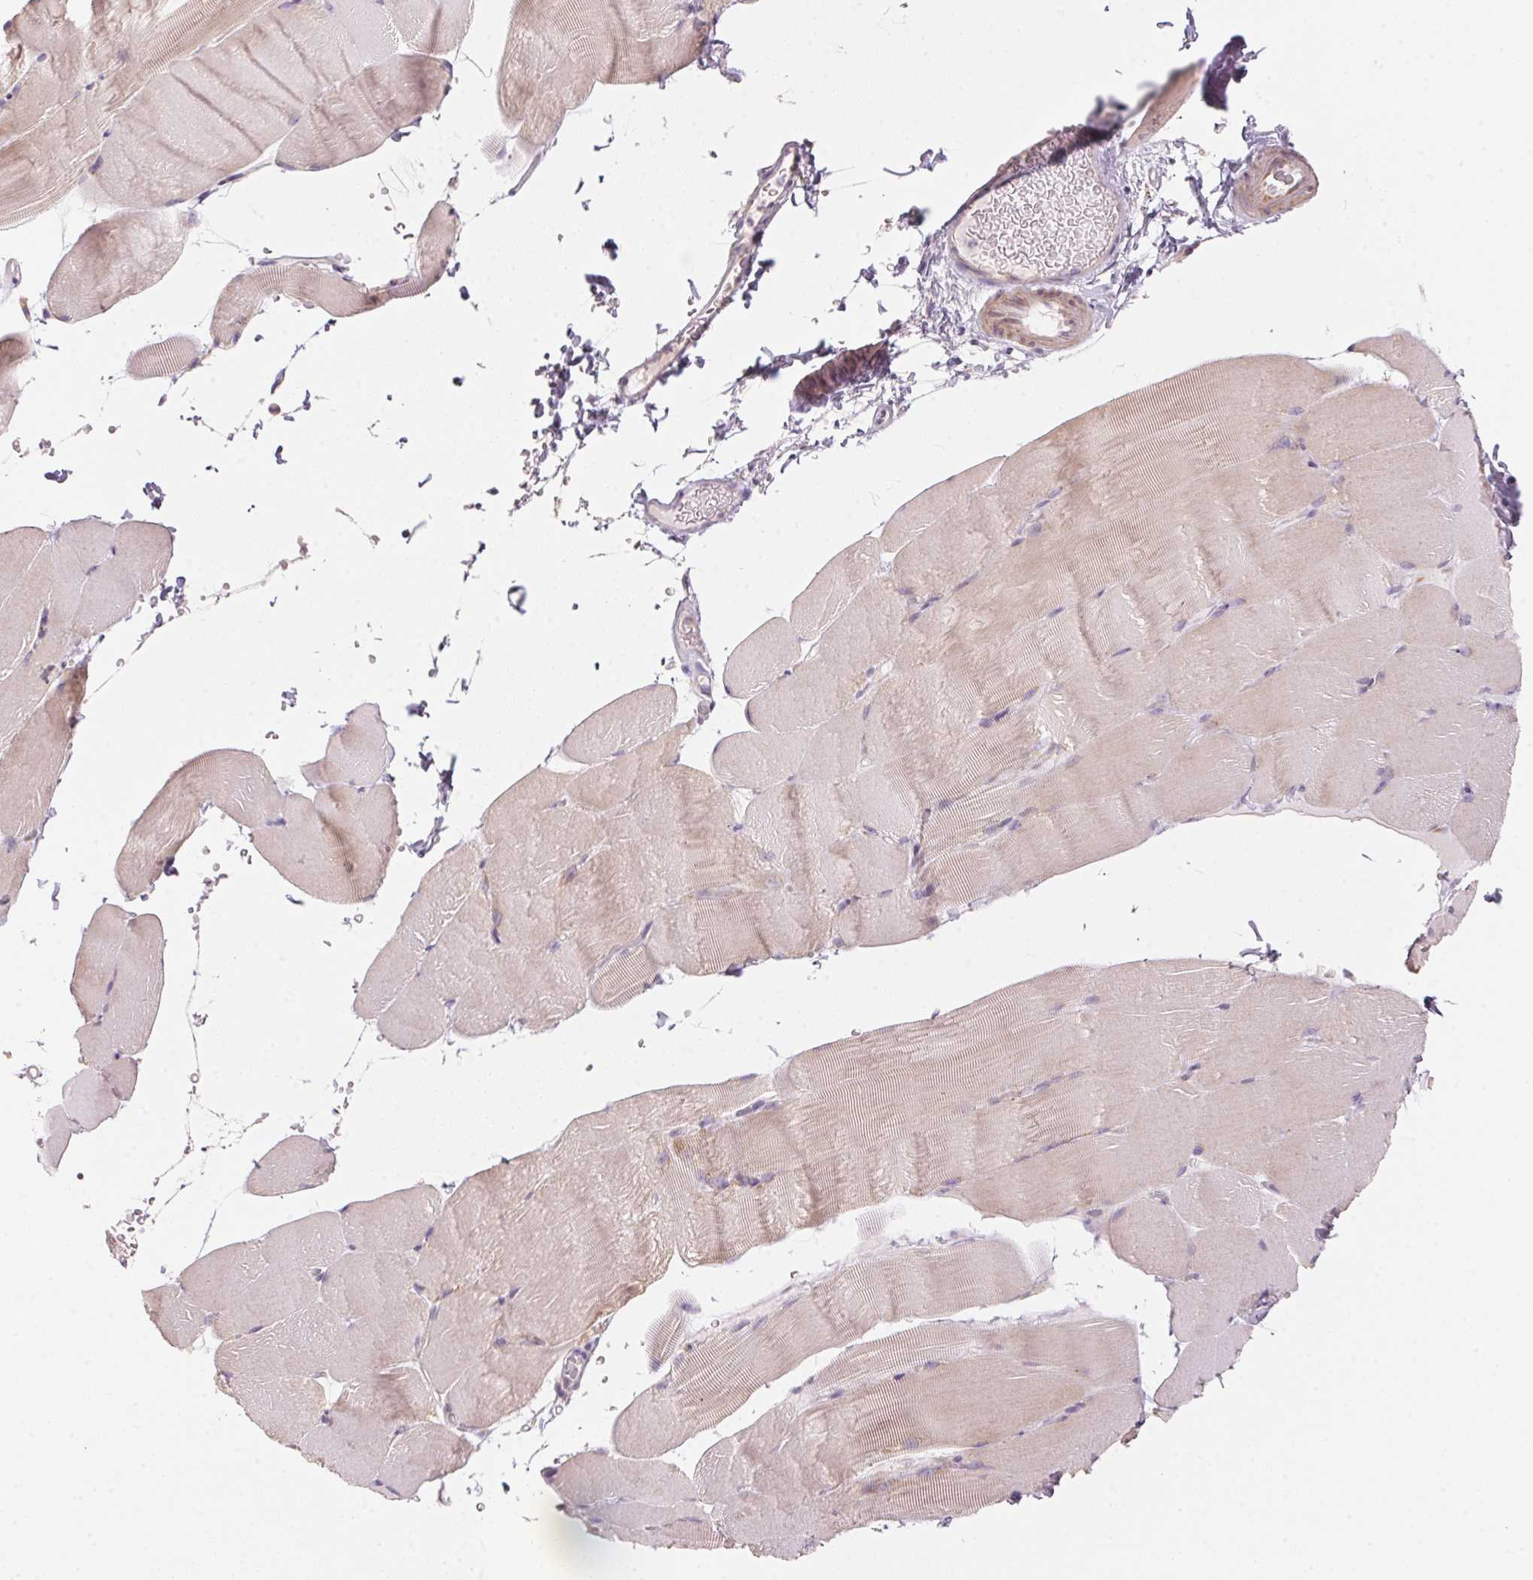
{"staining": {"intensity": "weak", "quantity": "25%-75%", "location": "cytoplasmic/membranous"}, "tissue": "skeletal muscle", "cell_type": "Myocytes", "image_type": "normal", "snomed": [{"axis": "morphology", "description": "Normal tissue, NOS"}, {"axis": "topography", "description": "Skeletal muscle"}], "caption": "This is a micrograph of IHC staining of normal skeletal muscle, which shows weak positivity in the cytoplasmic/membranous of myocytes.", "gene": "BLOC1S2", "patient": {"sex": "female", "age": 37}}